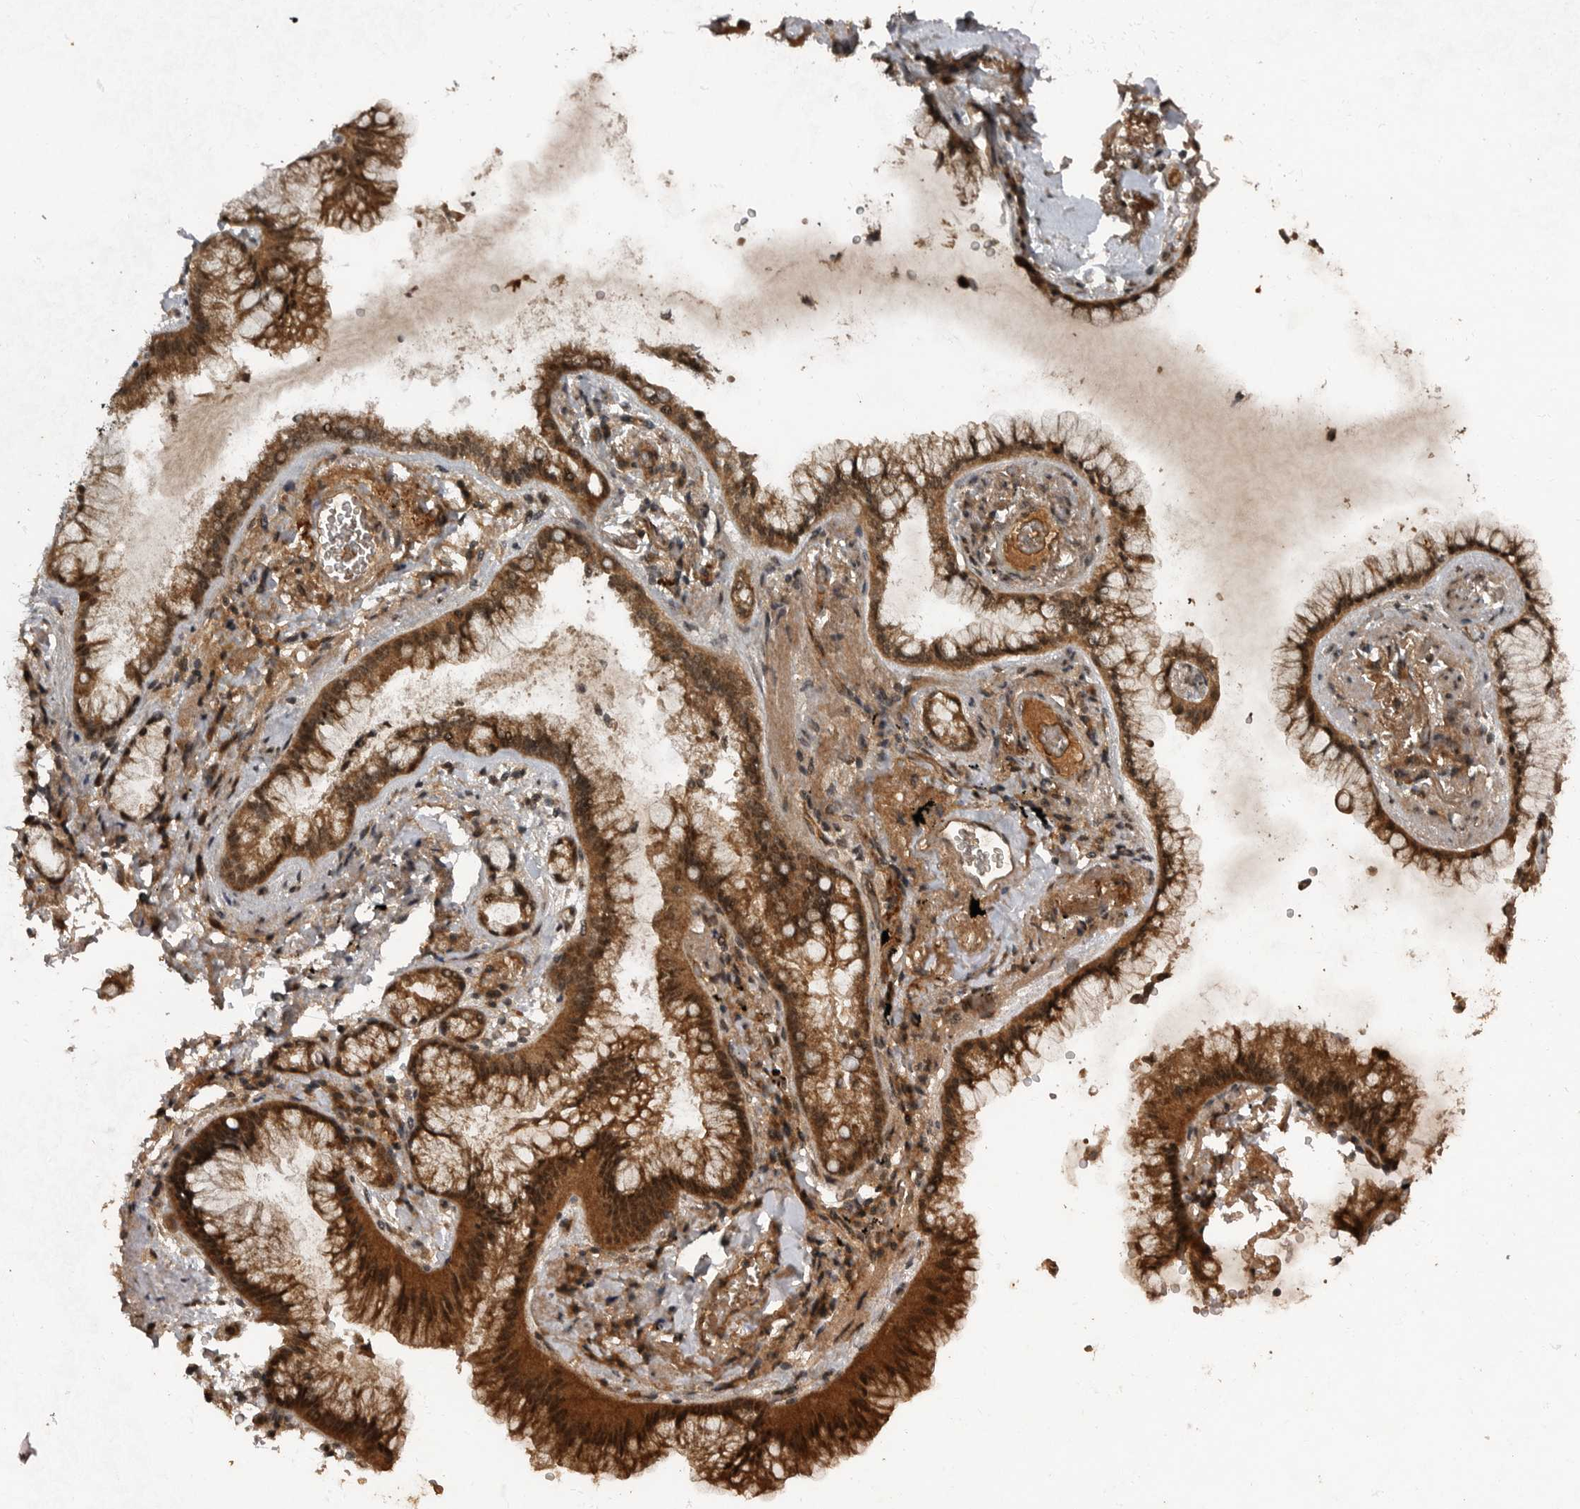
{"staining": {"intensity": "moderate", "quantity": ">75%", "location": "cytoplasmic/membranous,nuclear"}, "tissue": "lung cancer", "cell_type": "Tumor cells", "image_type": "cancer", "snomed": [{"axis": "morphology", "description": "Adenocarcinoma, NOS"}, {"axis": "topography", "description": "Lung"}], "caption": "IHC staining of lung cancer, which displays medium levels of moderate cytoplasmic/membranous and nuclear staining in approximately >75% of tumor cells indicating moderate cytoplasmic/membranous and nuclear protein staining. The staining was performed using DAB (brown) for protein detection and nuclei were counterstained in hematoxylin (blue).", "gene": "FOXO1", "patient": {"sex": "female", "age": 70}}